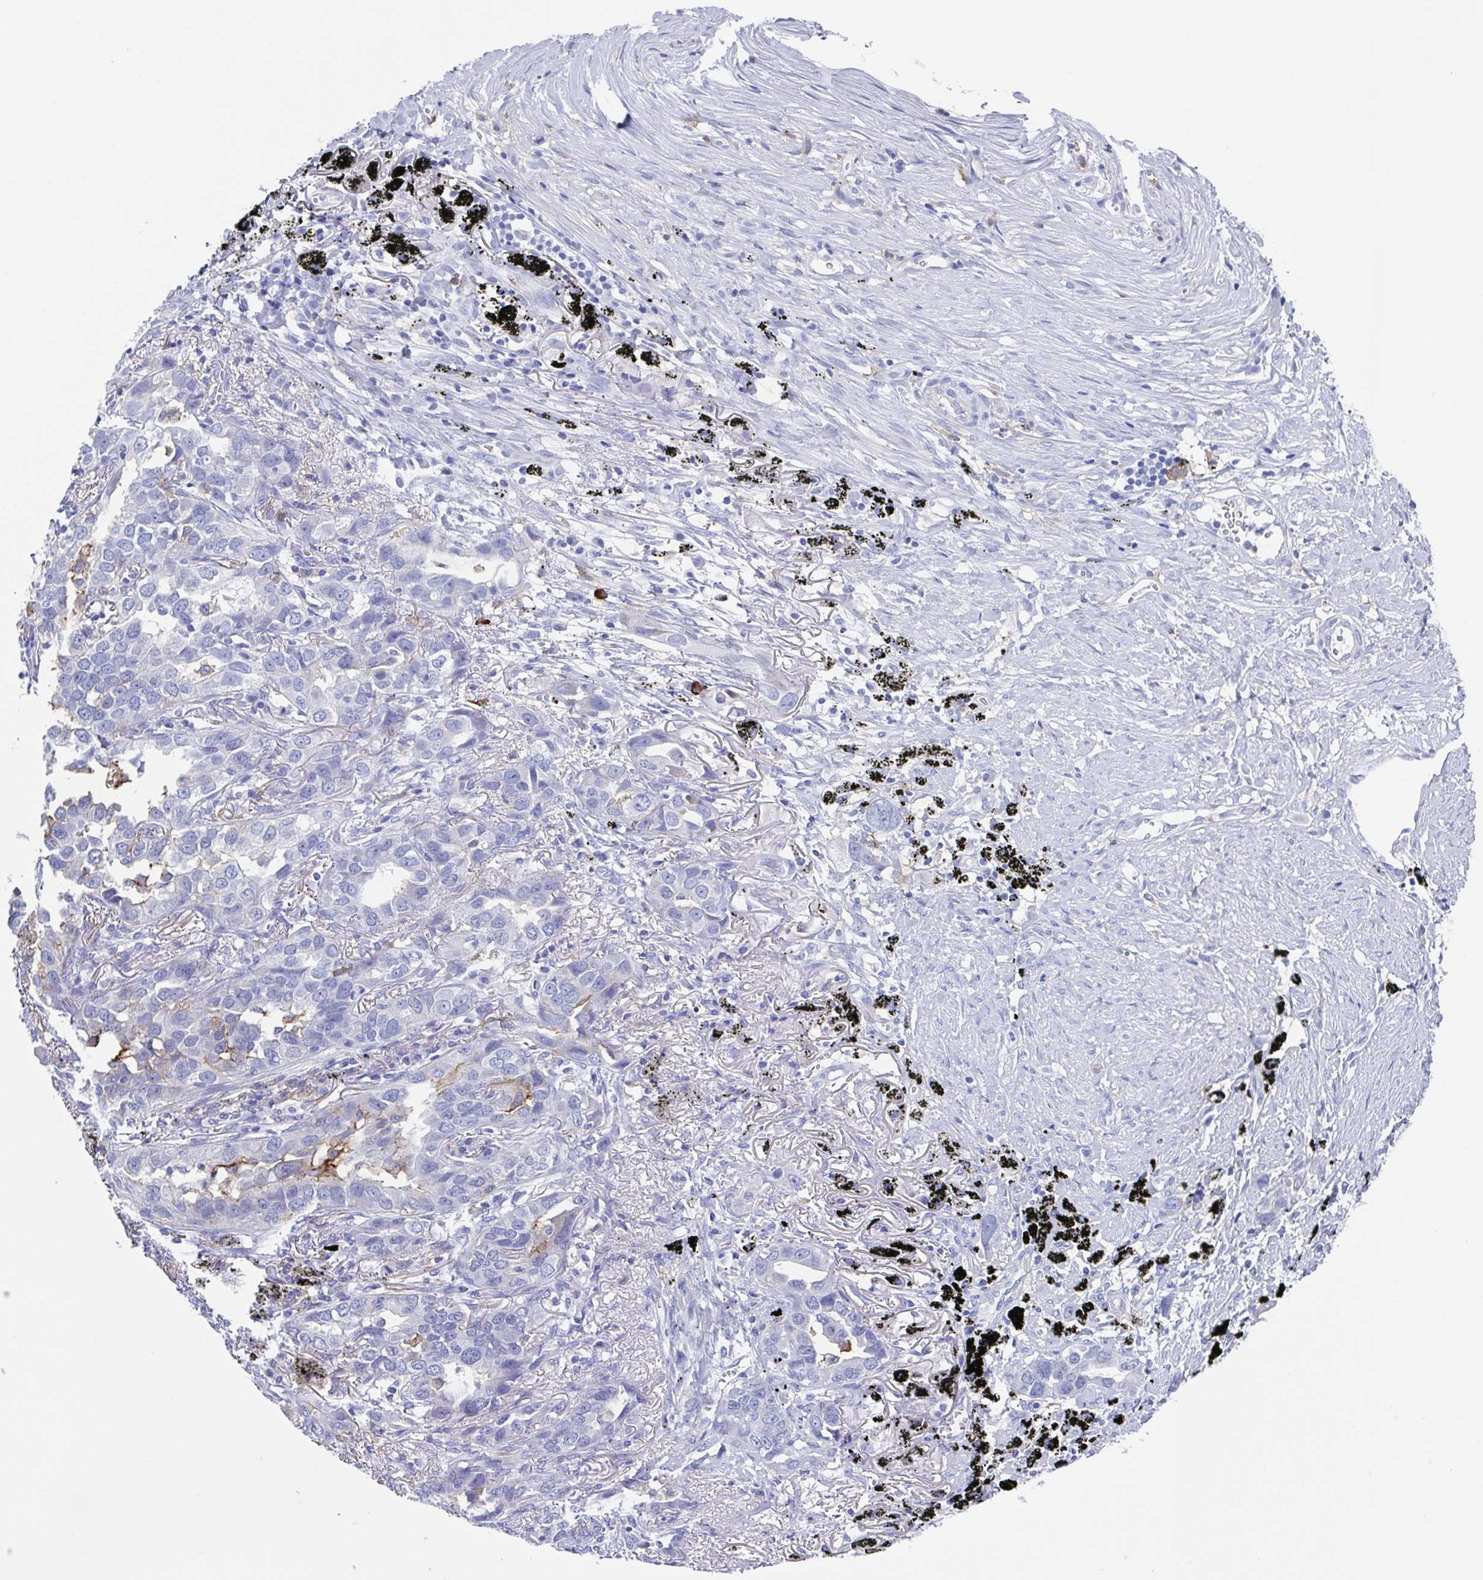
{"staining": {"intensity": "negative", "quantity": "none", "location": "none"}, "tissue": "lung cancer", "cell_type": "Tumor cells", "image_type": "cancer", "snomed": [{"axis": "morphology", "description": "Adenocarcinoma, NOS"}, {"axis": "topography", "description": "Lung"}], "caption": "Human lung cancer (adenocarcinoma) stained for a protein using immunohistochemistry (IHC) demonstrates no staining in tumor cells.", "gene": "FCGR3A", "patient": {"sex": "male", "age": 67}}